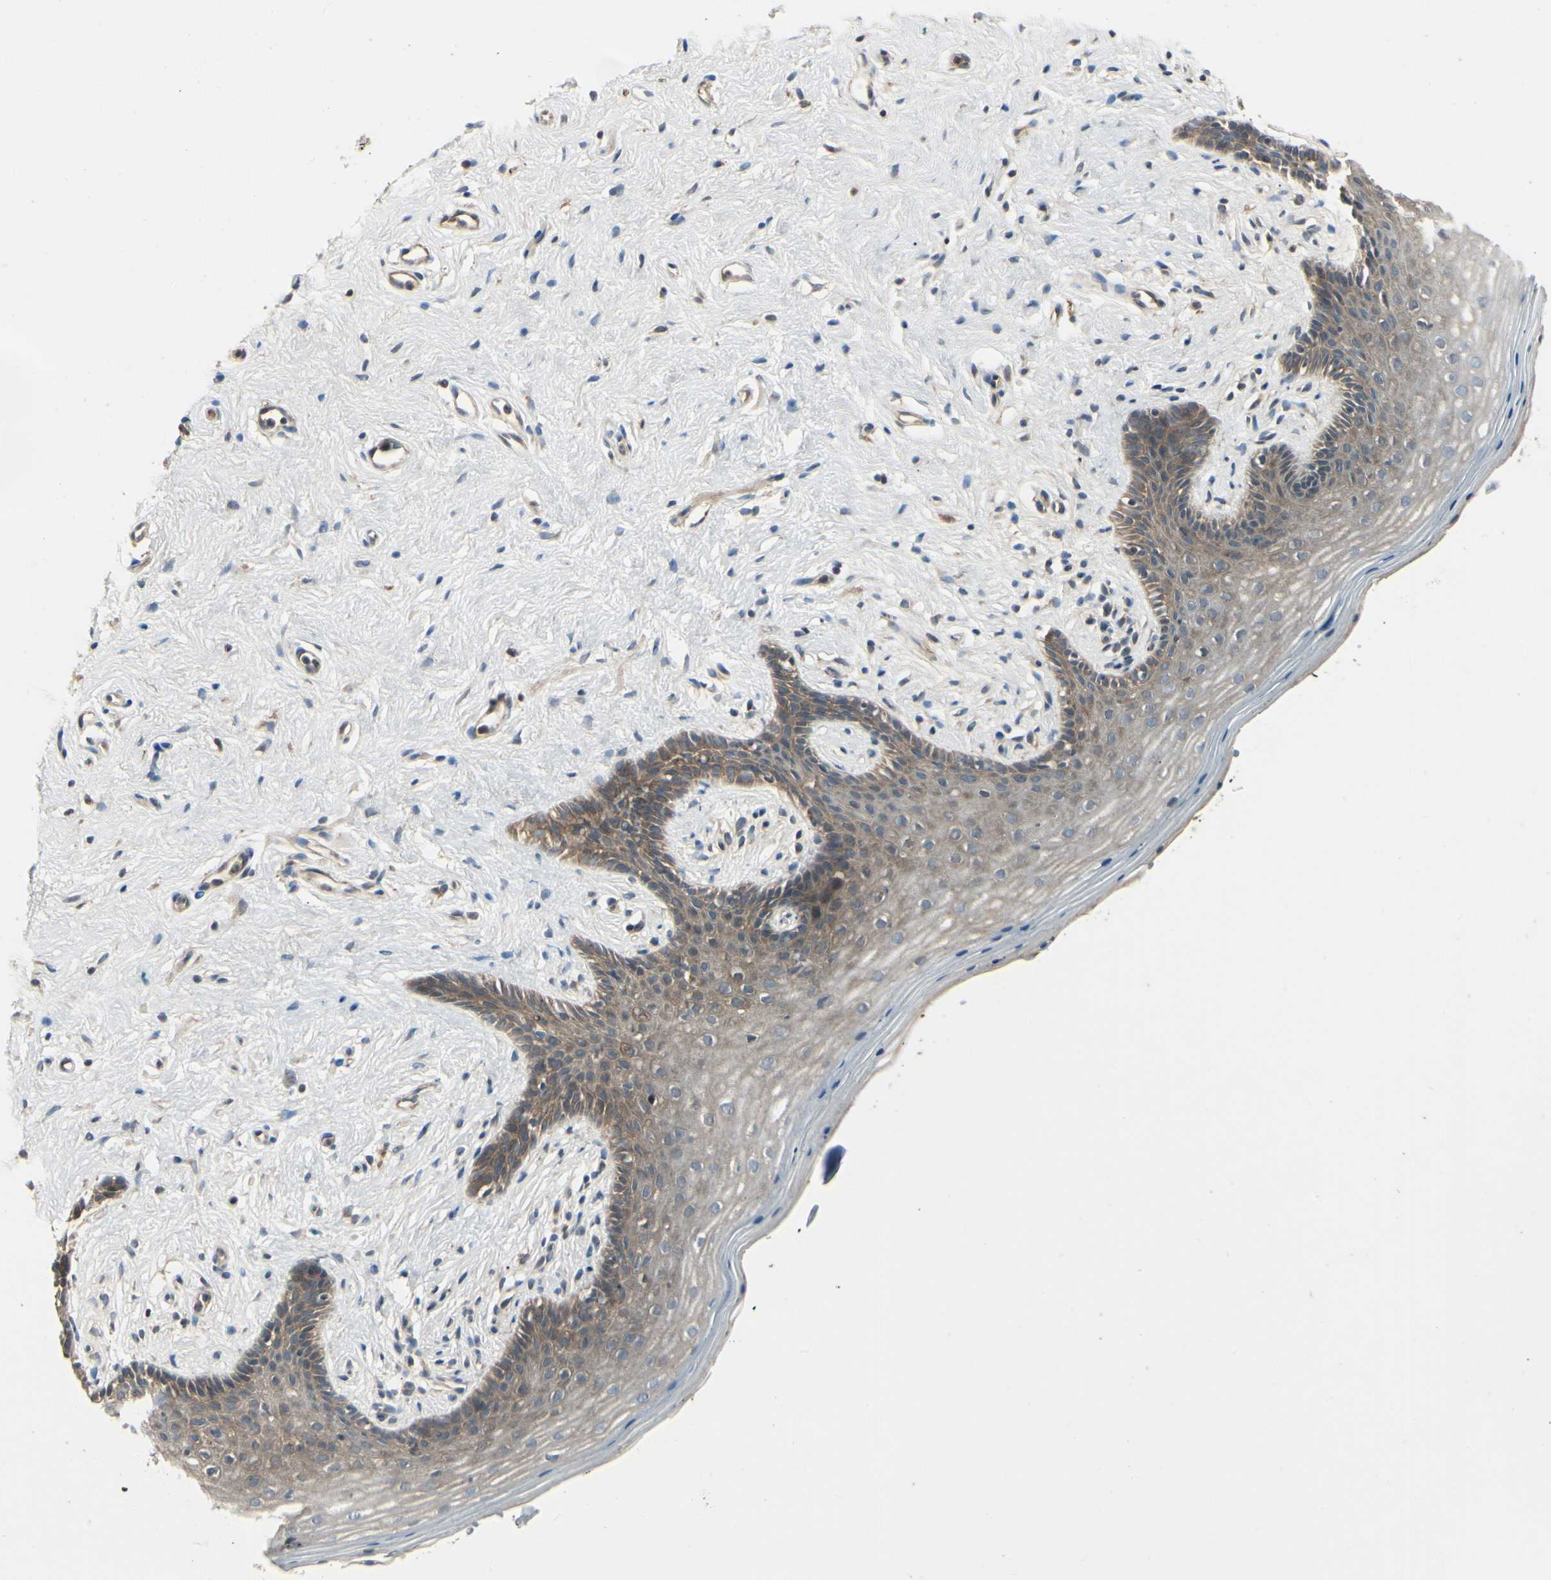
{"staining": {"intensity": "moderate", "quantity": ">75%", "location": "cytoplasmic/membranous"}, "tissue": "vagina", "cell_type": "Squamous epithelial cells", "image_type": "normal", "snomed": [{"axis": "morphology", "description": "Normal tissue, NOS"}, {"axis": "topography", "description": "Vagina"}], "caption": "Squamous epithelial cells demonstrate medium levels of moderate cytoplasmic/membranous staining in about >75% of cells in unremarkable human vagina.", "gene": "RNF14", "patient": {"sex": "female", "age": 44}}